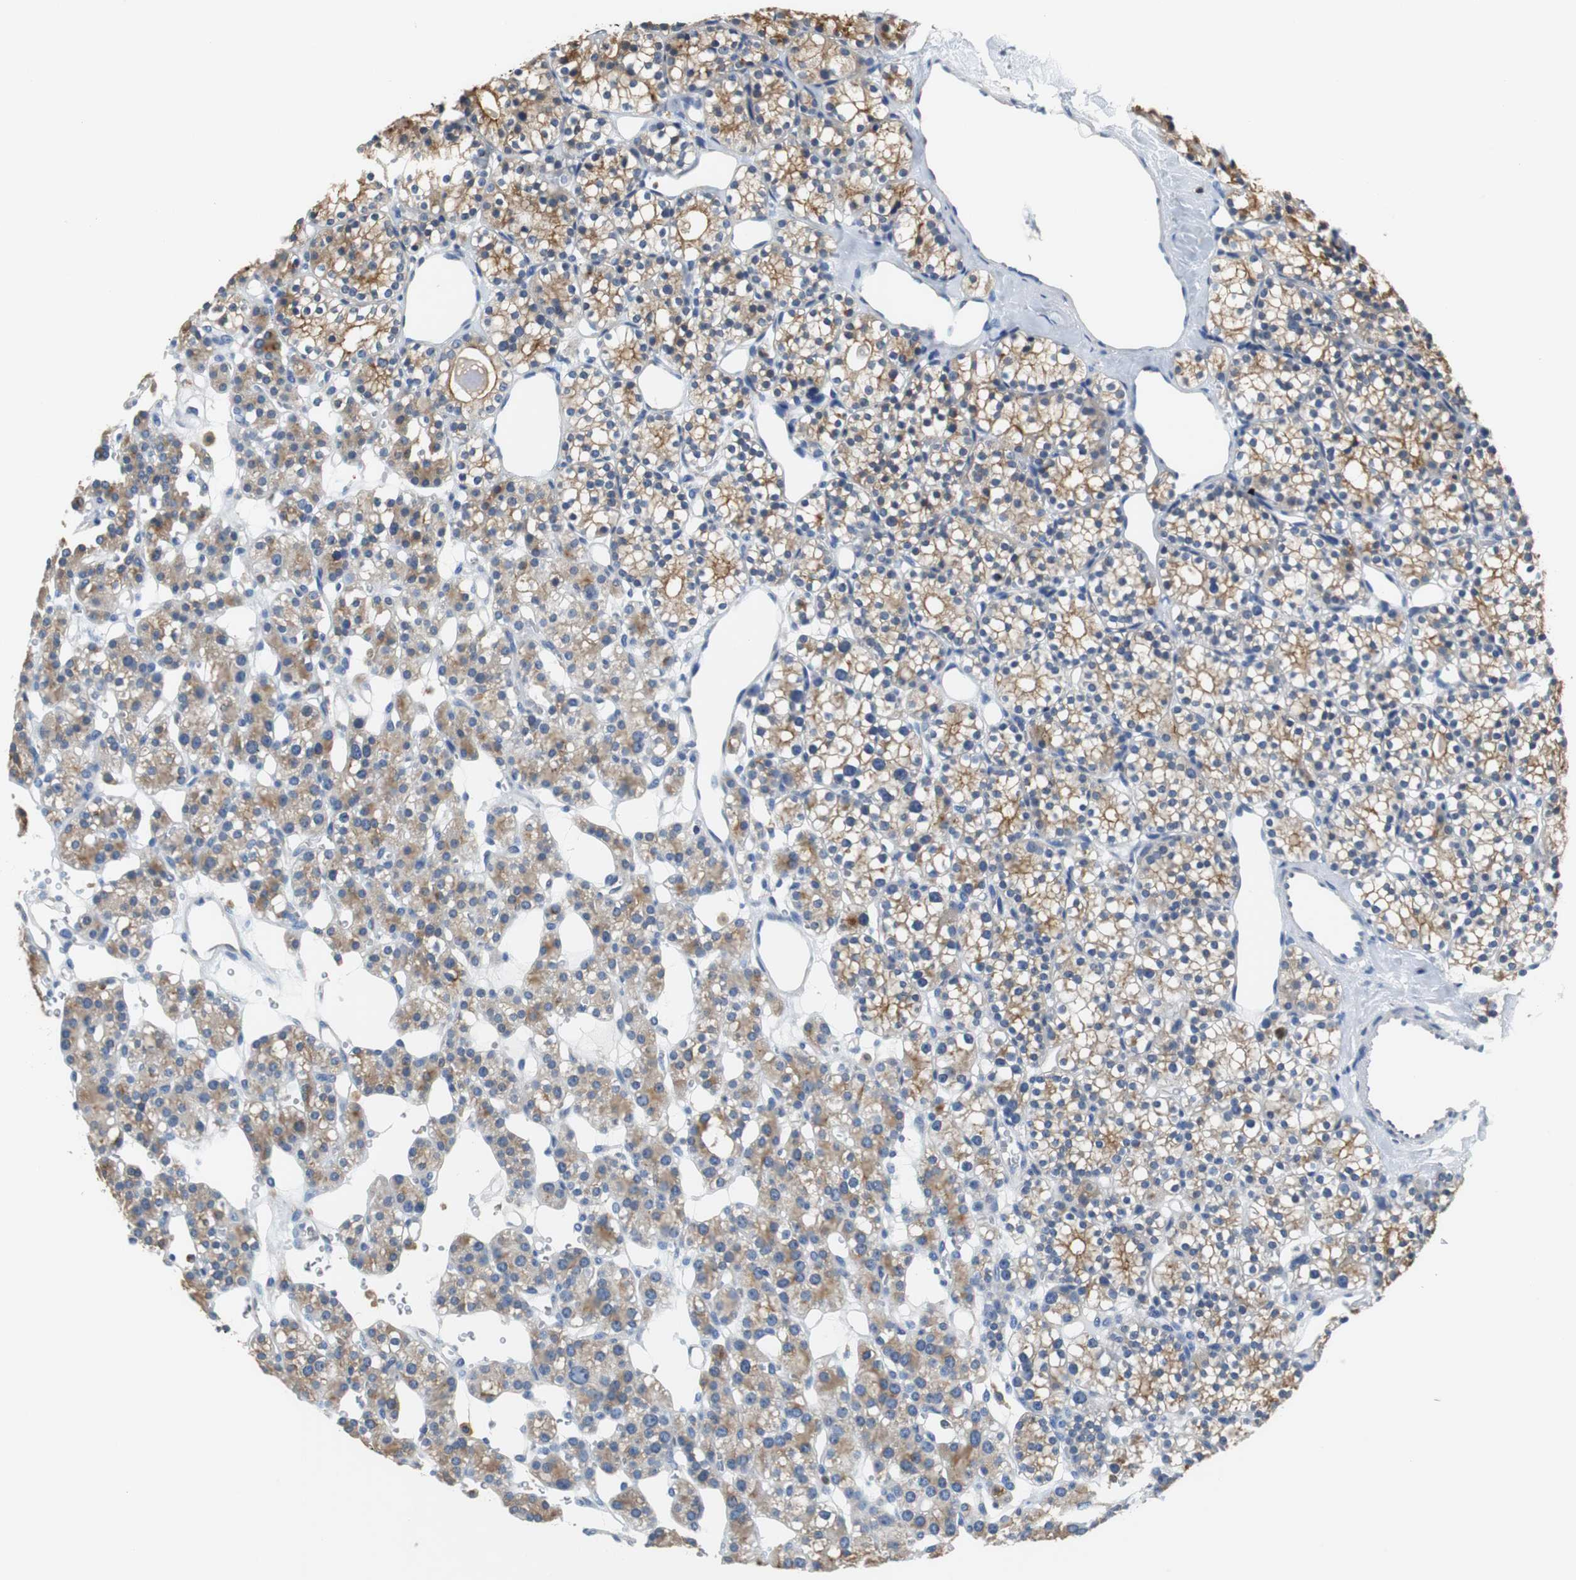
{"staining": {"intensity": "moderate", "quantity": ">75%", "location": "cytoplasmic/membranous"}, "tissue": "parathyroid gland", "cell_type": "Glandular cells", "image_type": "normal", "snomed": [{"axis": "morphology", "description": "Normal tissue, NOS"}, {"axis": "topography", "description": "Parathyroid gland"}], "caption": "Immunohistochemical staining of unremarkable parathyroid gland exhibits medium levels of moderate cytoplasmic/membranous staining in approximately >75% of glandular cells.", "gene": "VAMP8", "patient": {"sex": "female", "age": 64}}